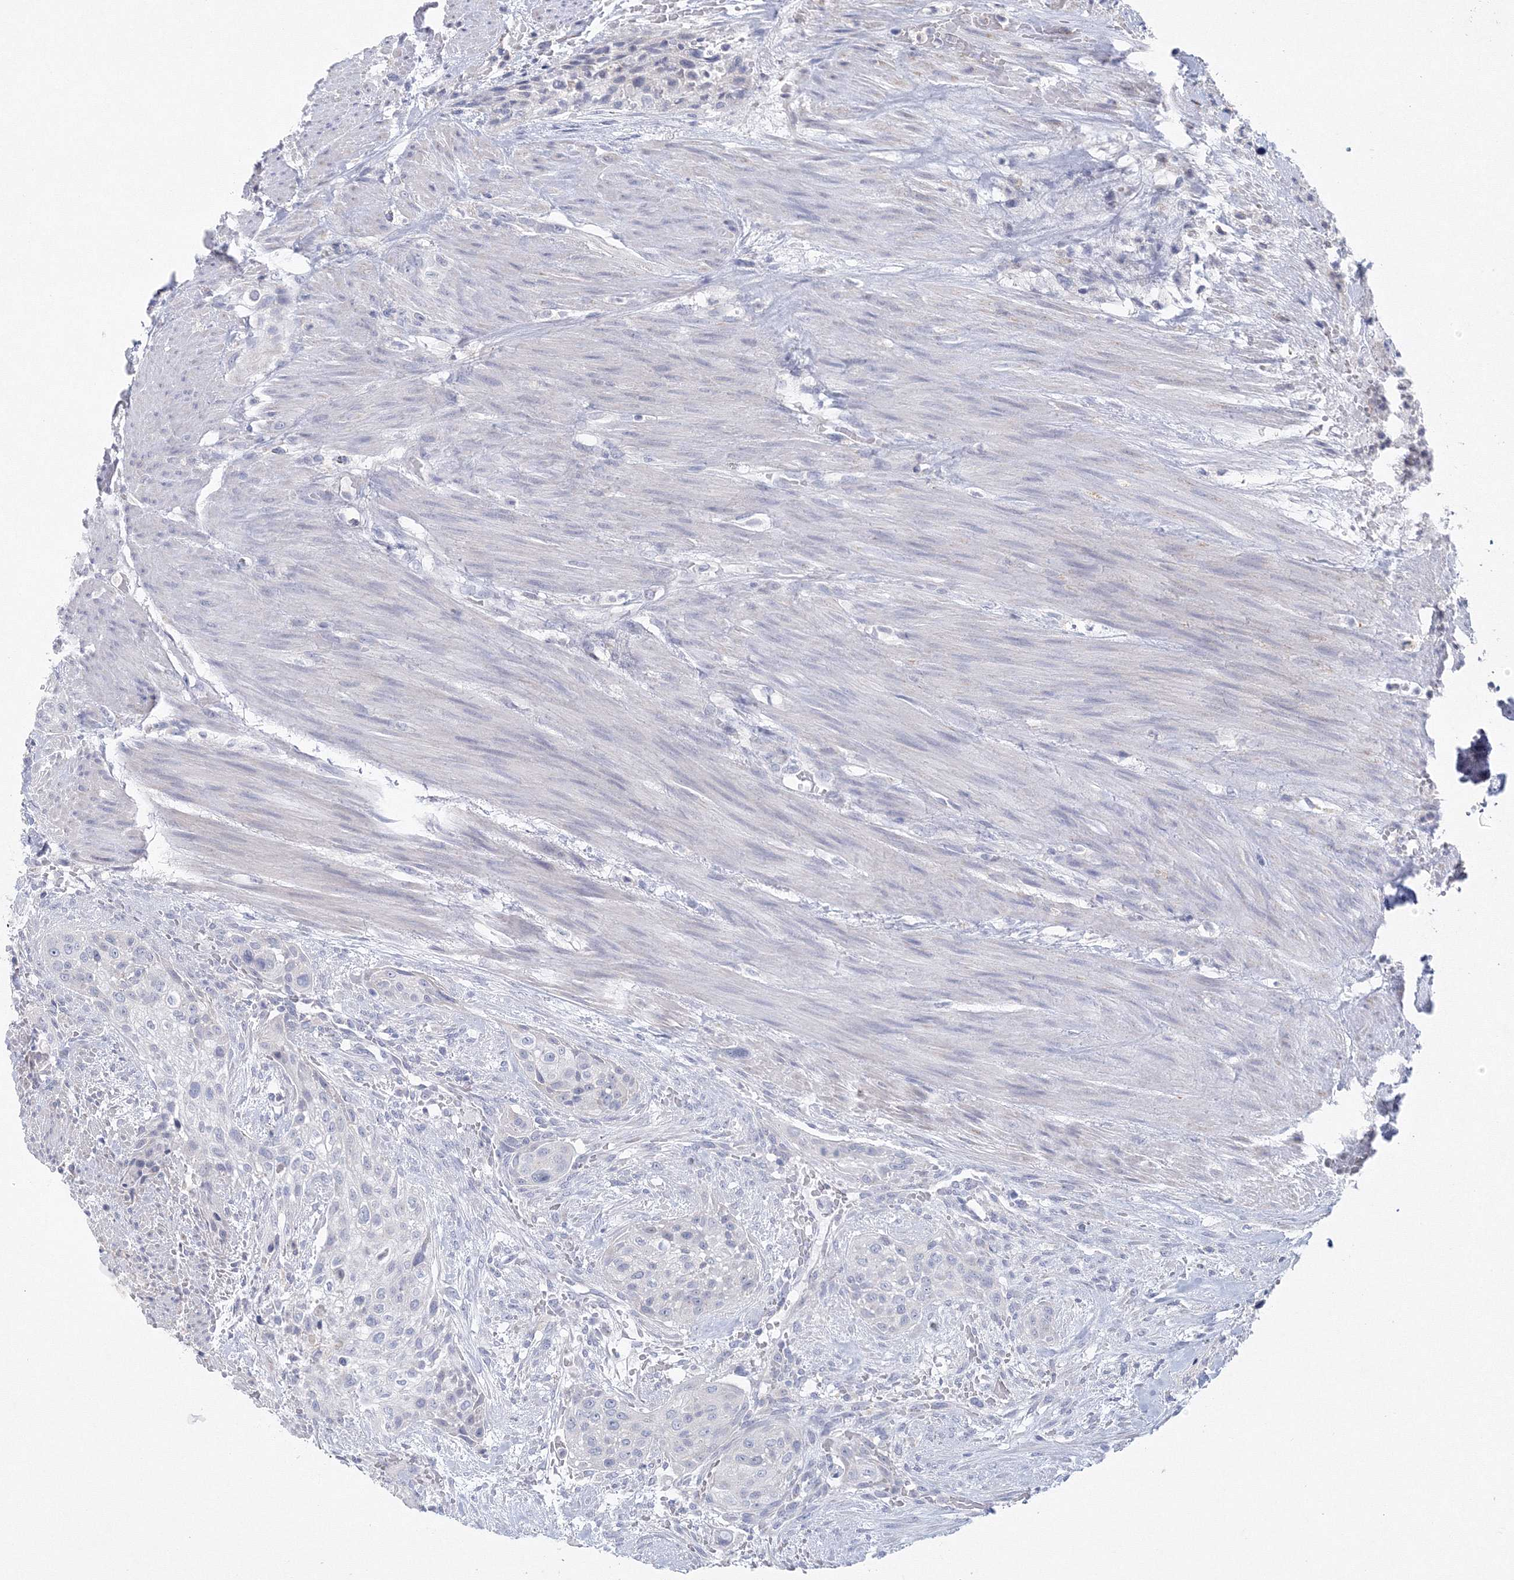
{"staining": {"intensity": "negative", "quantity": "none", "location": "none"}, "tissue": "urothelial cancer", "cell_type": "Tumor cells", "image_type": "cancer", "snomed": [{"axis": "morphology", "description": "Urothelial carcinoma, High grade"}, {"axis": "topography", "description": "Urinary bladder"}], "caption": "Tumor cells show no significant staining in urothelial cancer.", "gene": "NIPAL1", "patient": {"sex": "male", "age": 35}}